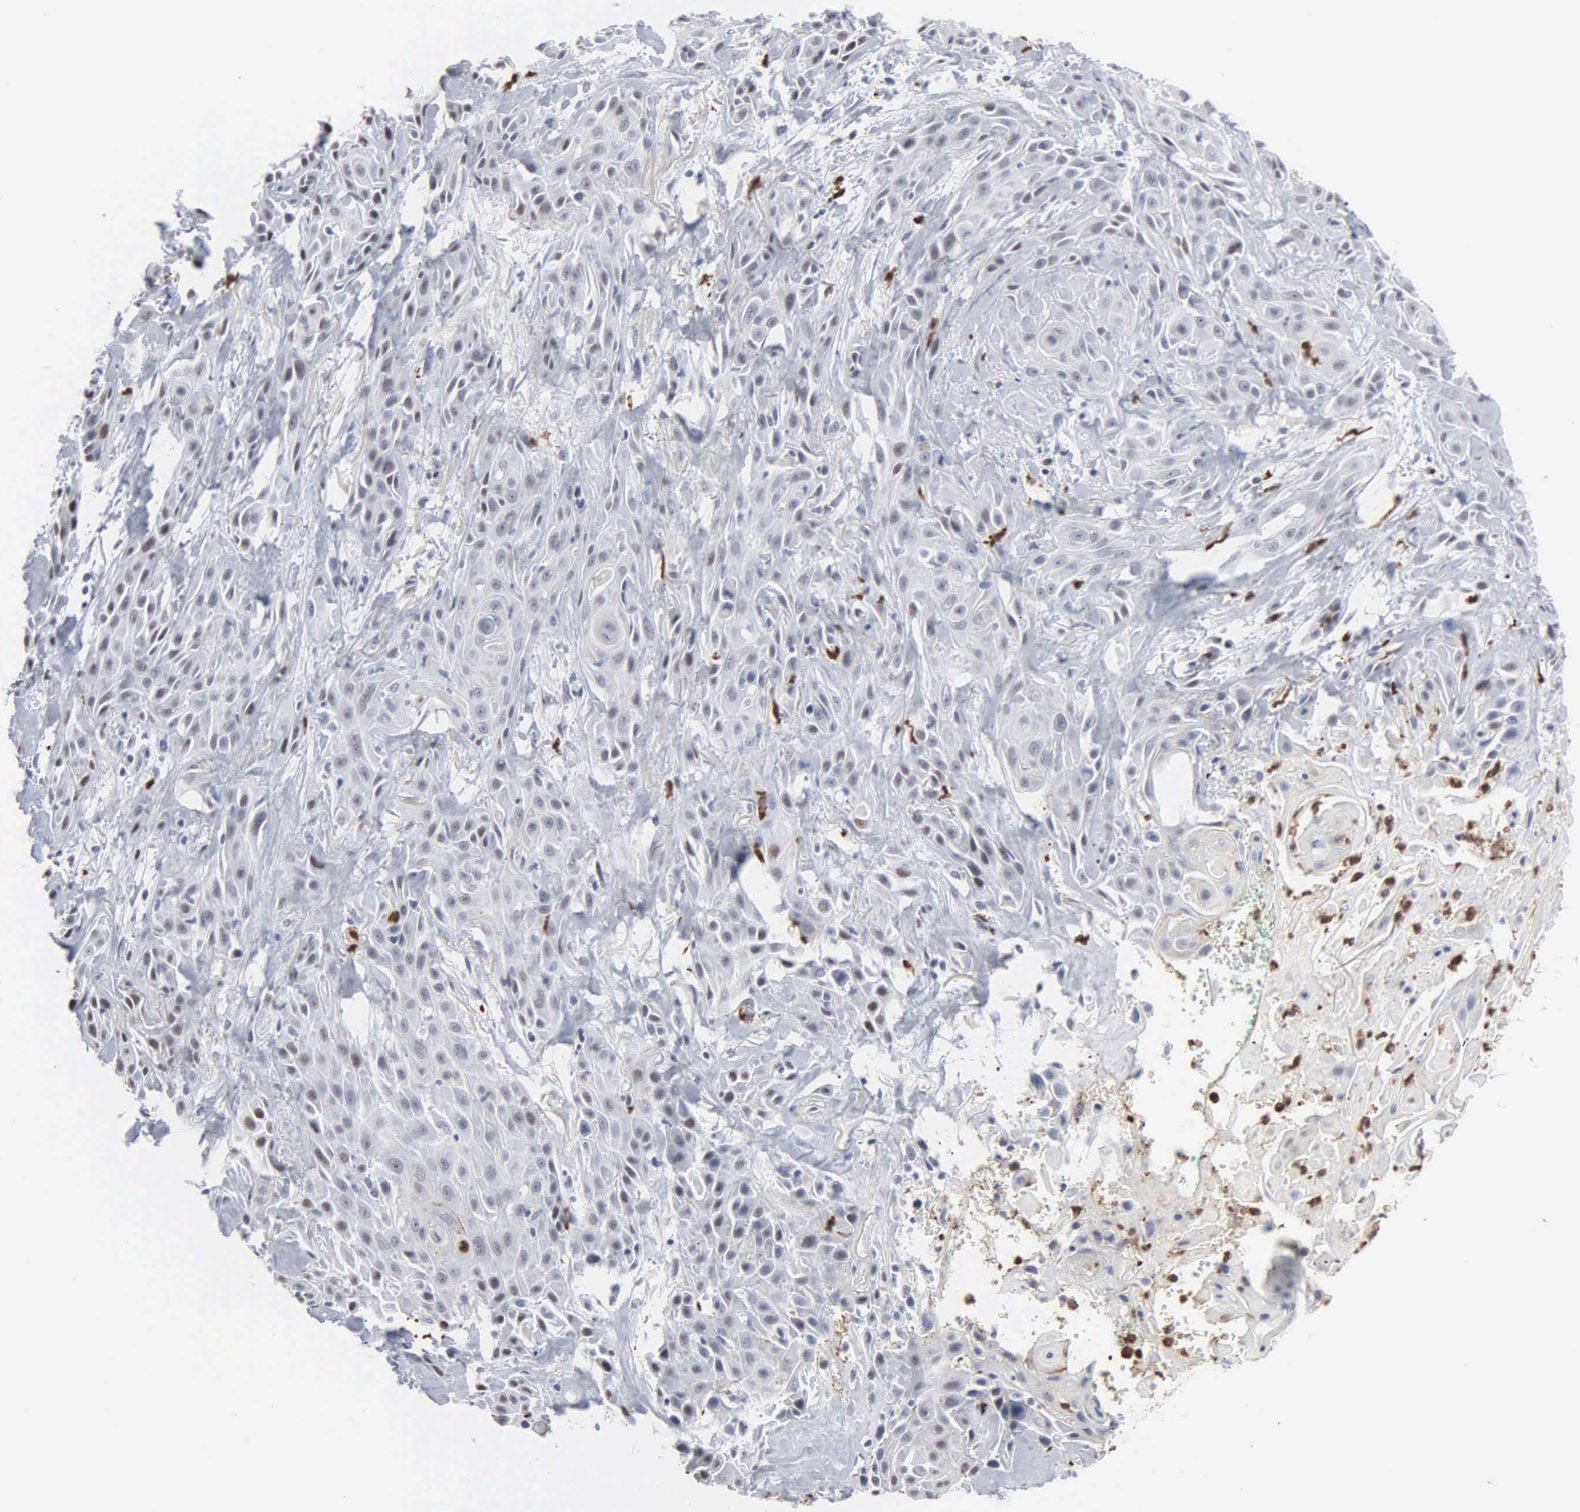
{"staining": {"intensity": "negative", "quantity": "none", "location": "none"}, "tissue": "skin cancer", "cell_type": "Tumor cells", "image_type": "cancer", "snomed": [{"axis": "morphology", "description": "Squamous cell carcinoma, NOS"}, {"axis": "topography", "description": "Skin"}, {"axis": "topography", "description": "Anal"}], "caption": "DAB immunohistochemical staining of skin cancer reveals no significant positivity in tumor cells.", "gene": "SPIN3", "patient": {"sex": "male", "age": 64}}